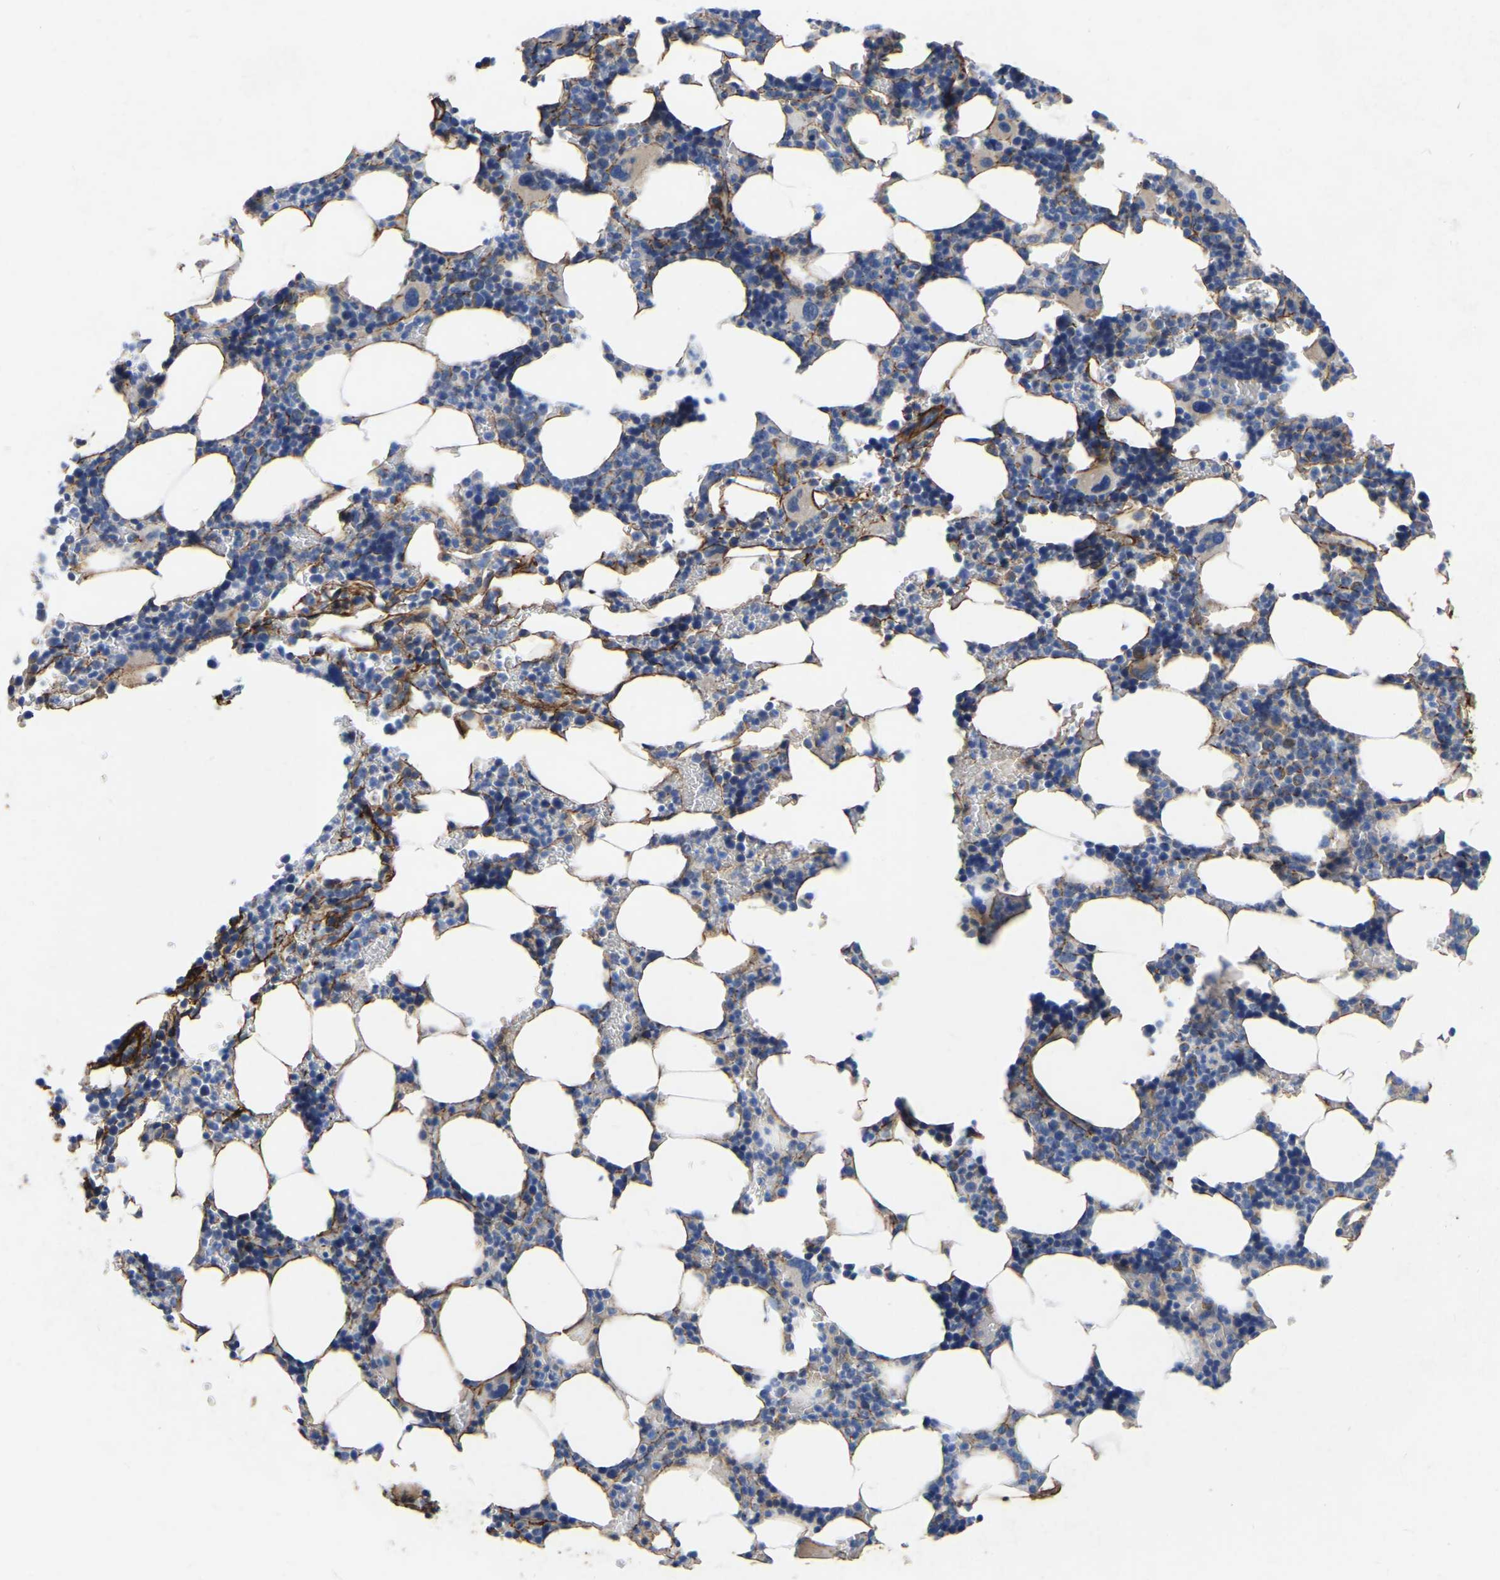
{"staining": {"intensity": "negative", "quantity": "none", "location": "none"}, "tissue": "bone marrow", "cell_type": "Hematopoietic cells", "image_type": "normal", "snomed": [{"axis": "morphology", "description": "Normal tissue, NOS"}, {"axis": "topography", "description": "Bone marrow"}], "caption": "Immunohistochemistry photomicrograph of benign bone marrow: bone marrow stained with DAB (3,3'-diaminobenzidine) shows no significant protein positivity in hematopoietic cells.", "gene": "COL6A1", "patient": {"sex": "female", "age": 81}}